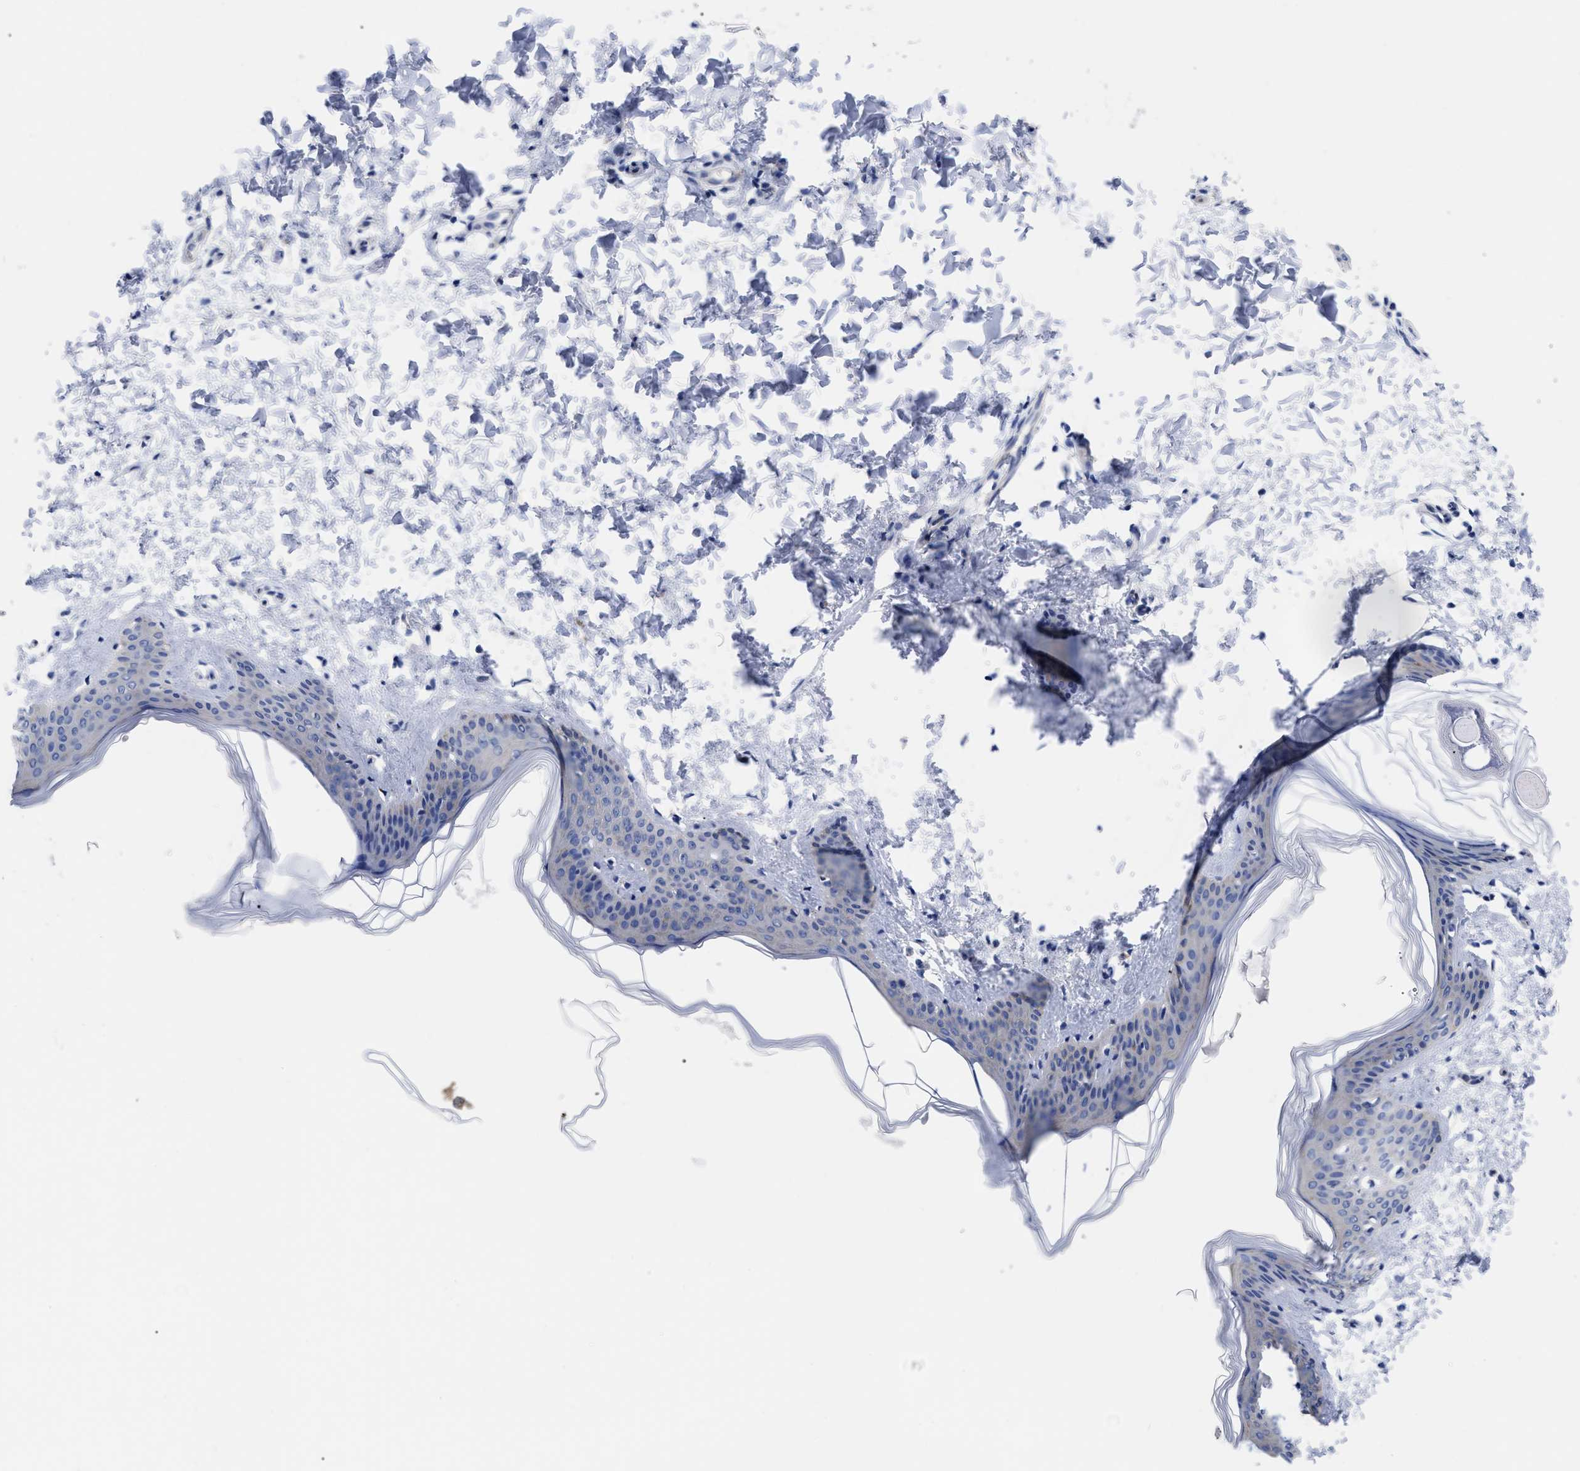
{"staining": {"intensity": "negative", "quantity": "none", "location": "none"}, "tissue": "skin", "cell_type": "Fibroblasts", "image_type": "normal", "snomed": [{"axis": "morphology", "description": "Normal tissue, NOS"}, {"axis": "topography", "description": "Skin"}], "caption": "Fibroblasts are negative for protein expression in benign human skin. Nuclei are stained in blue.", "gene": "RBKS", "patient": {"sex": "female", "age": 17}}